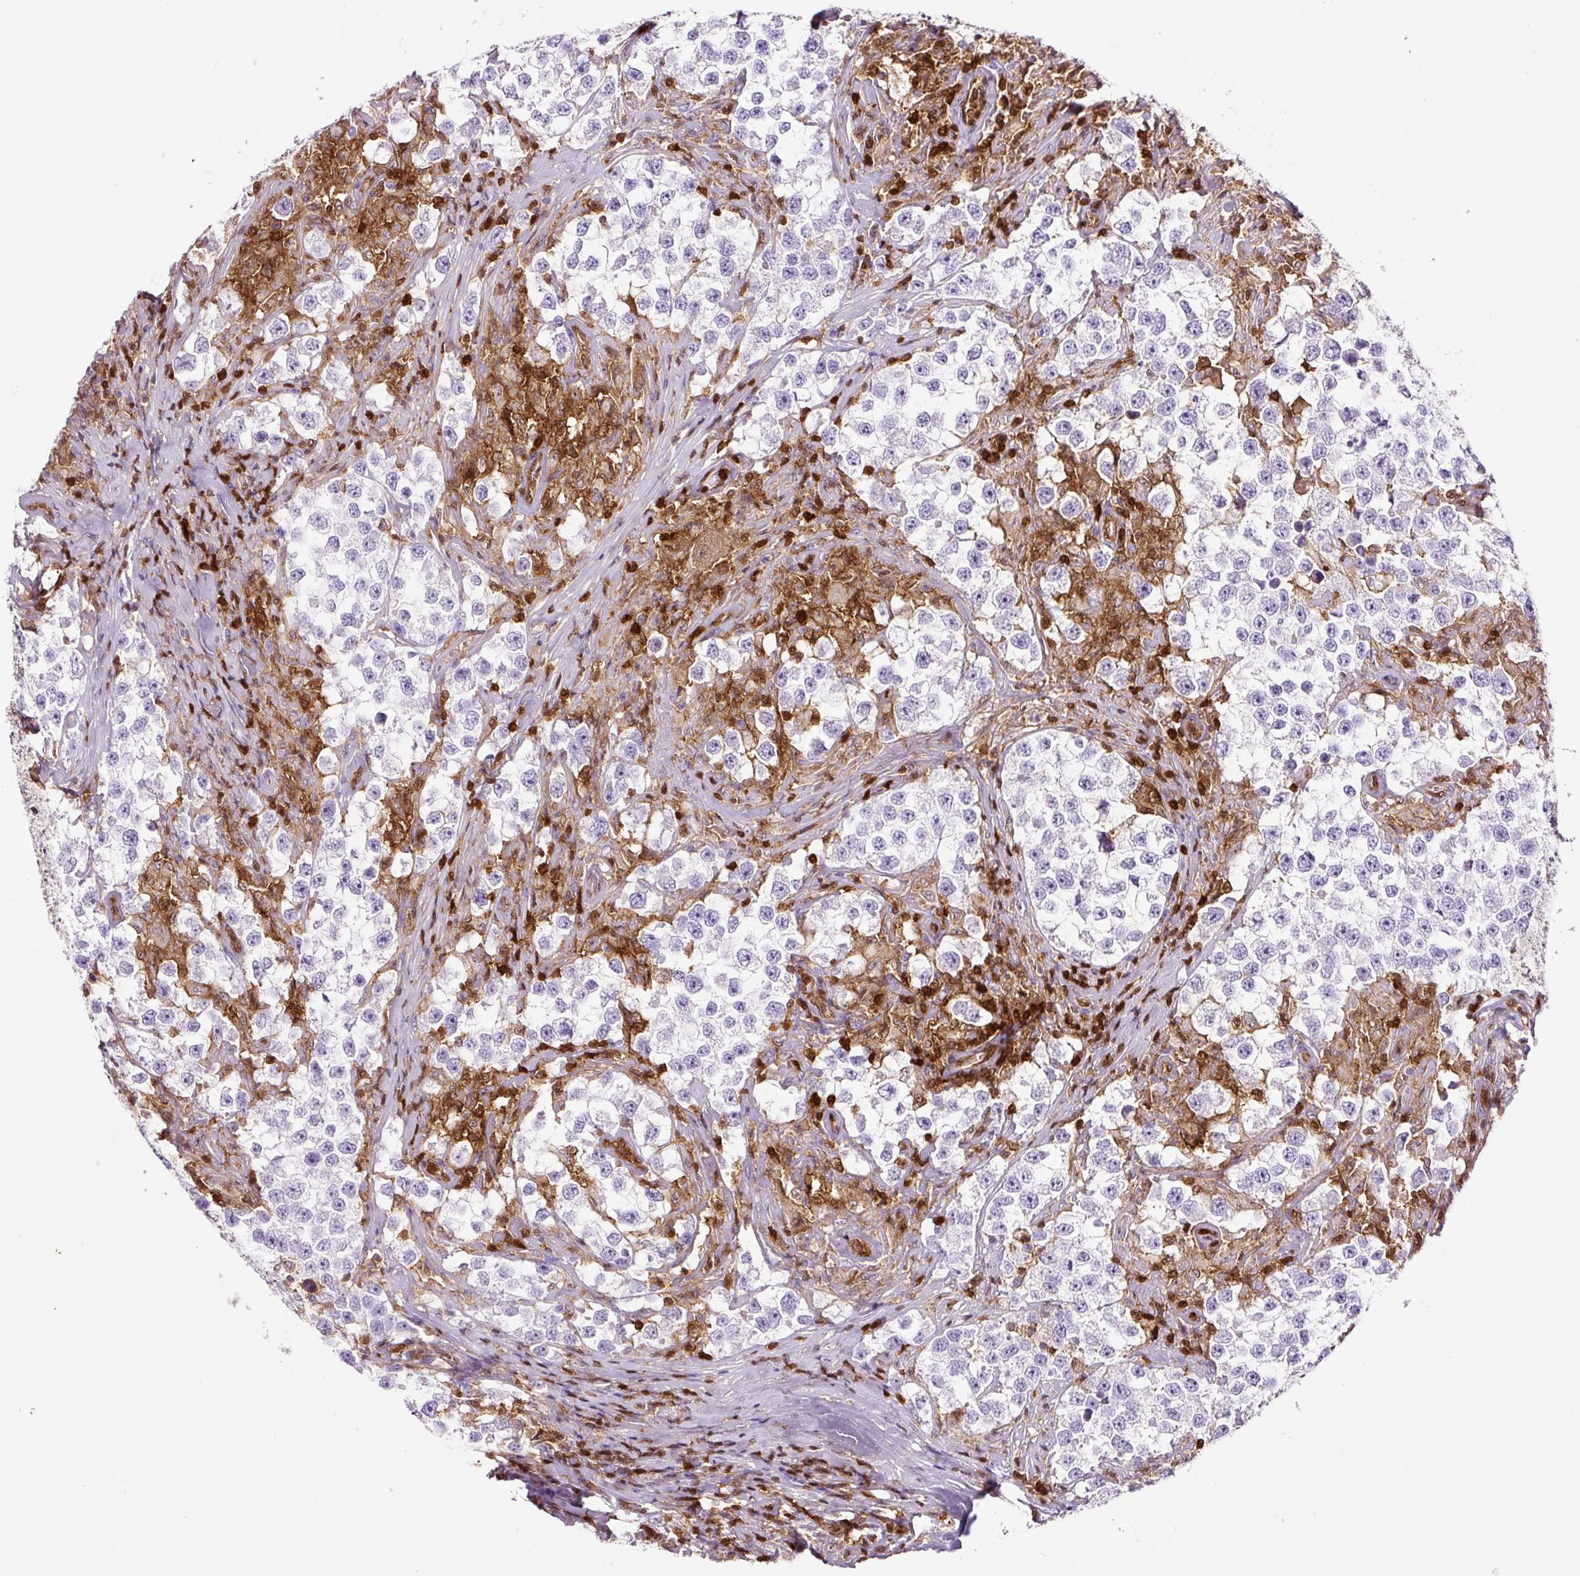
{"staining": {"intensity": "negative", "quantity": "none", "location": "none"}, "tissue": "testis cancer", "cell_type": "Tumor cells", "image_type": "cancer", "snomed": [{"axis": "morphology", "description": "Seminoma, NOS"}, {"axis": "topography", "description": "Testis"}], "caption": "High magnification brightfield microscopy of testis cancer (seminoma) stained with DAB (3,3'-diaminobenzidine) (brown) and counterstained with hematoxylin (blue): tumor cells show no significant positivity. The staining was performed using DAB to visualize the protein expression in brown, while the nuclei were stained in blue with hematoxylin (Magnification: 20x).", "gene": "ANXA1", "patient": {"sex": "male", "age": 46}}